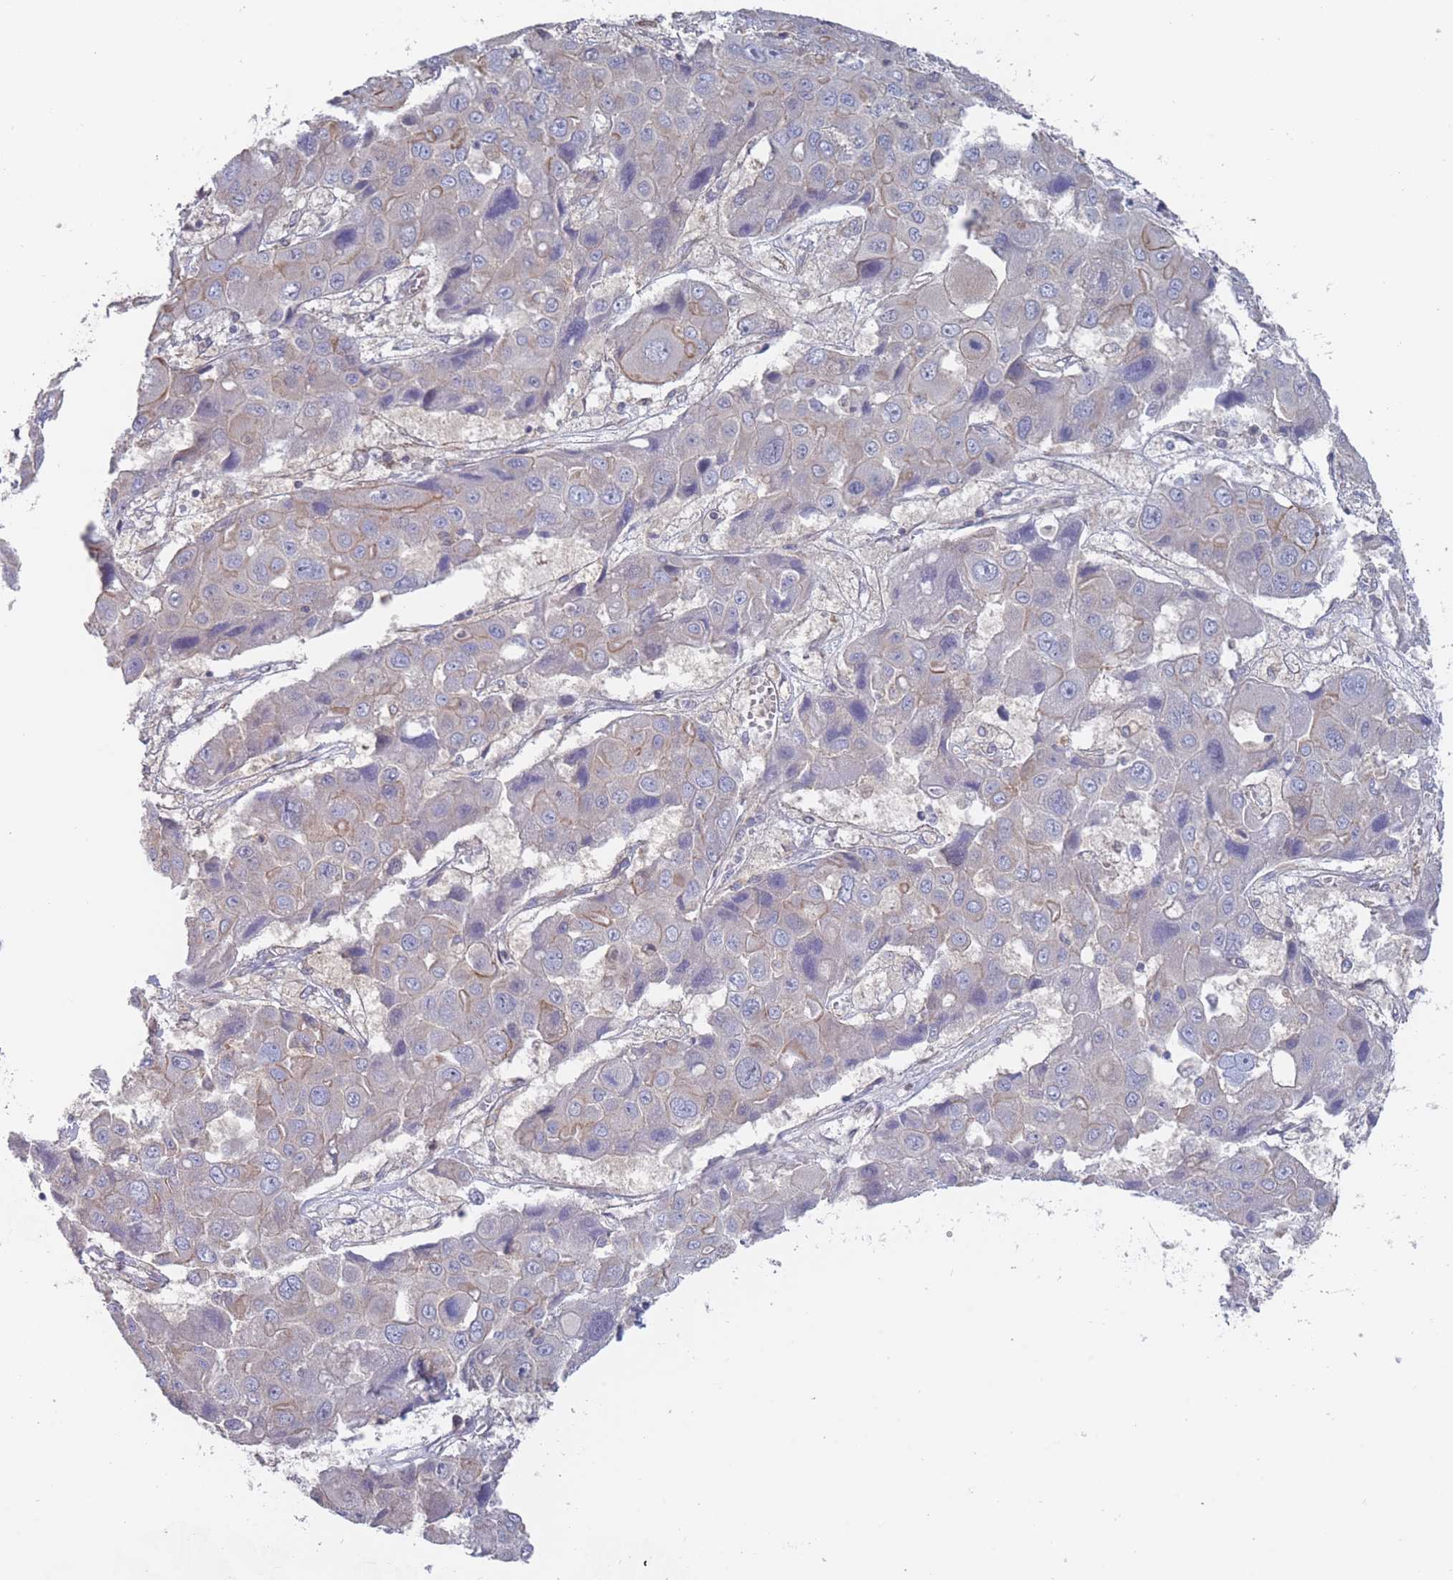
{"staining": {"intensity": "negative", "quantity": "none", "location": "none"}, "tissue": "liver cancer", "cell_type": "Tumor cells", "image_type": "cancer", "snomed": [{"axis": "morphology", "description": "Cholangiocarcinoma"}, {"axis": "topography", "description": "Liver"}], "caption": "Immunohistochemistry (IHC) histopathology image of neoplastic tissue: liver cholangiocarcinoma stained with DAB (3,3'-diaminobenzidine) shows no significant protein expression in tumor cells.", "gene": "SLC1A6", "patient": {"sex": "male", "age": 67}}